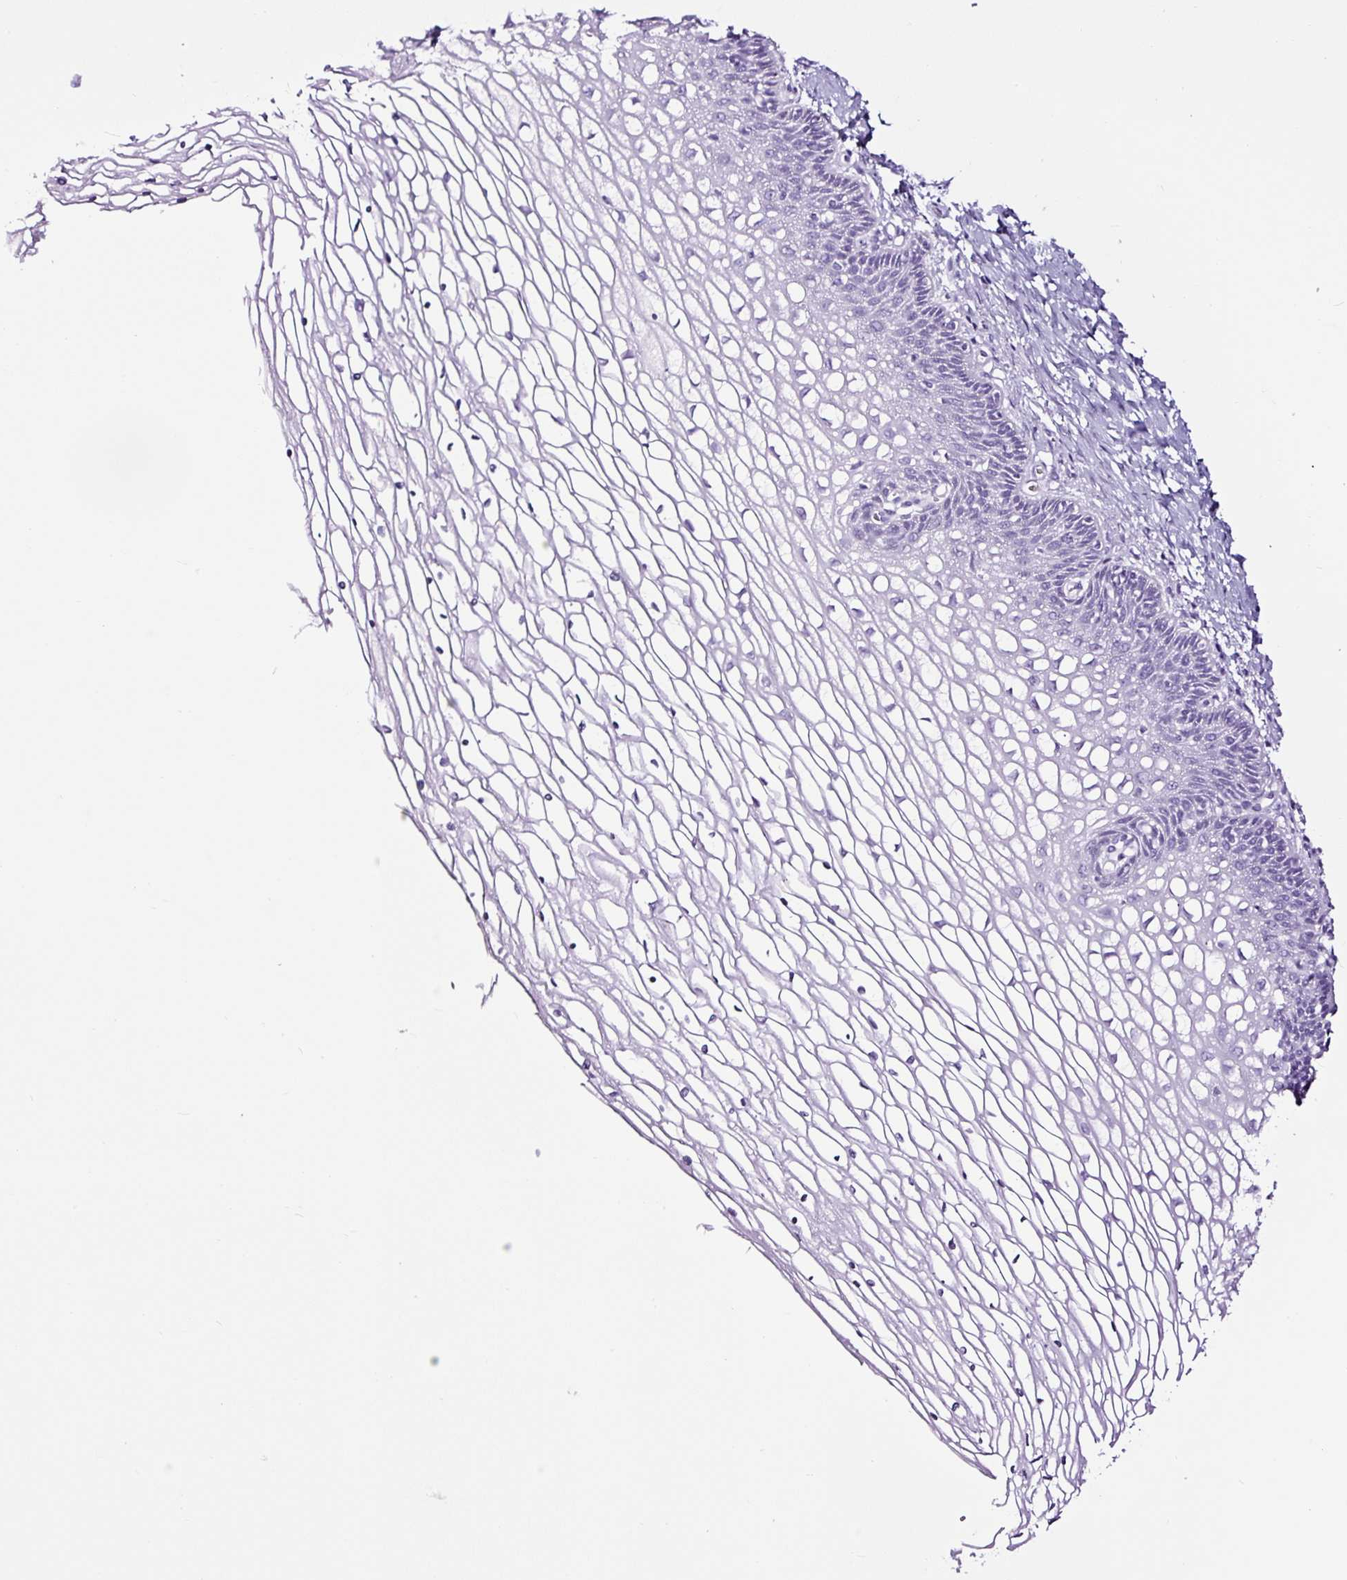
{"staining": {"intensity": "negative", "quantity": "none", "location": "none"}, "tissue": "cervix", "cell_type": "Glandular cells", "image_type": "normal", "snomed": [{"axis": "morphology", "description": "Normal tissue, NOS"}, {"axis": "topography", "description": "Cervix"}], "caption": "This image is of unremarkable cervix stained with IHC to label a protein in brown with the nuclei are counter-stained blue. There is no positivity in glandular cells.", "gene": "NPHS2", "patient": {"sex": "female", "age": 36}}